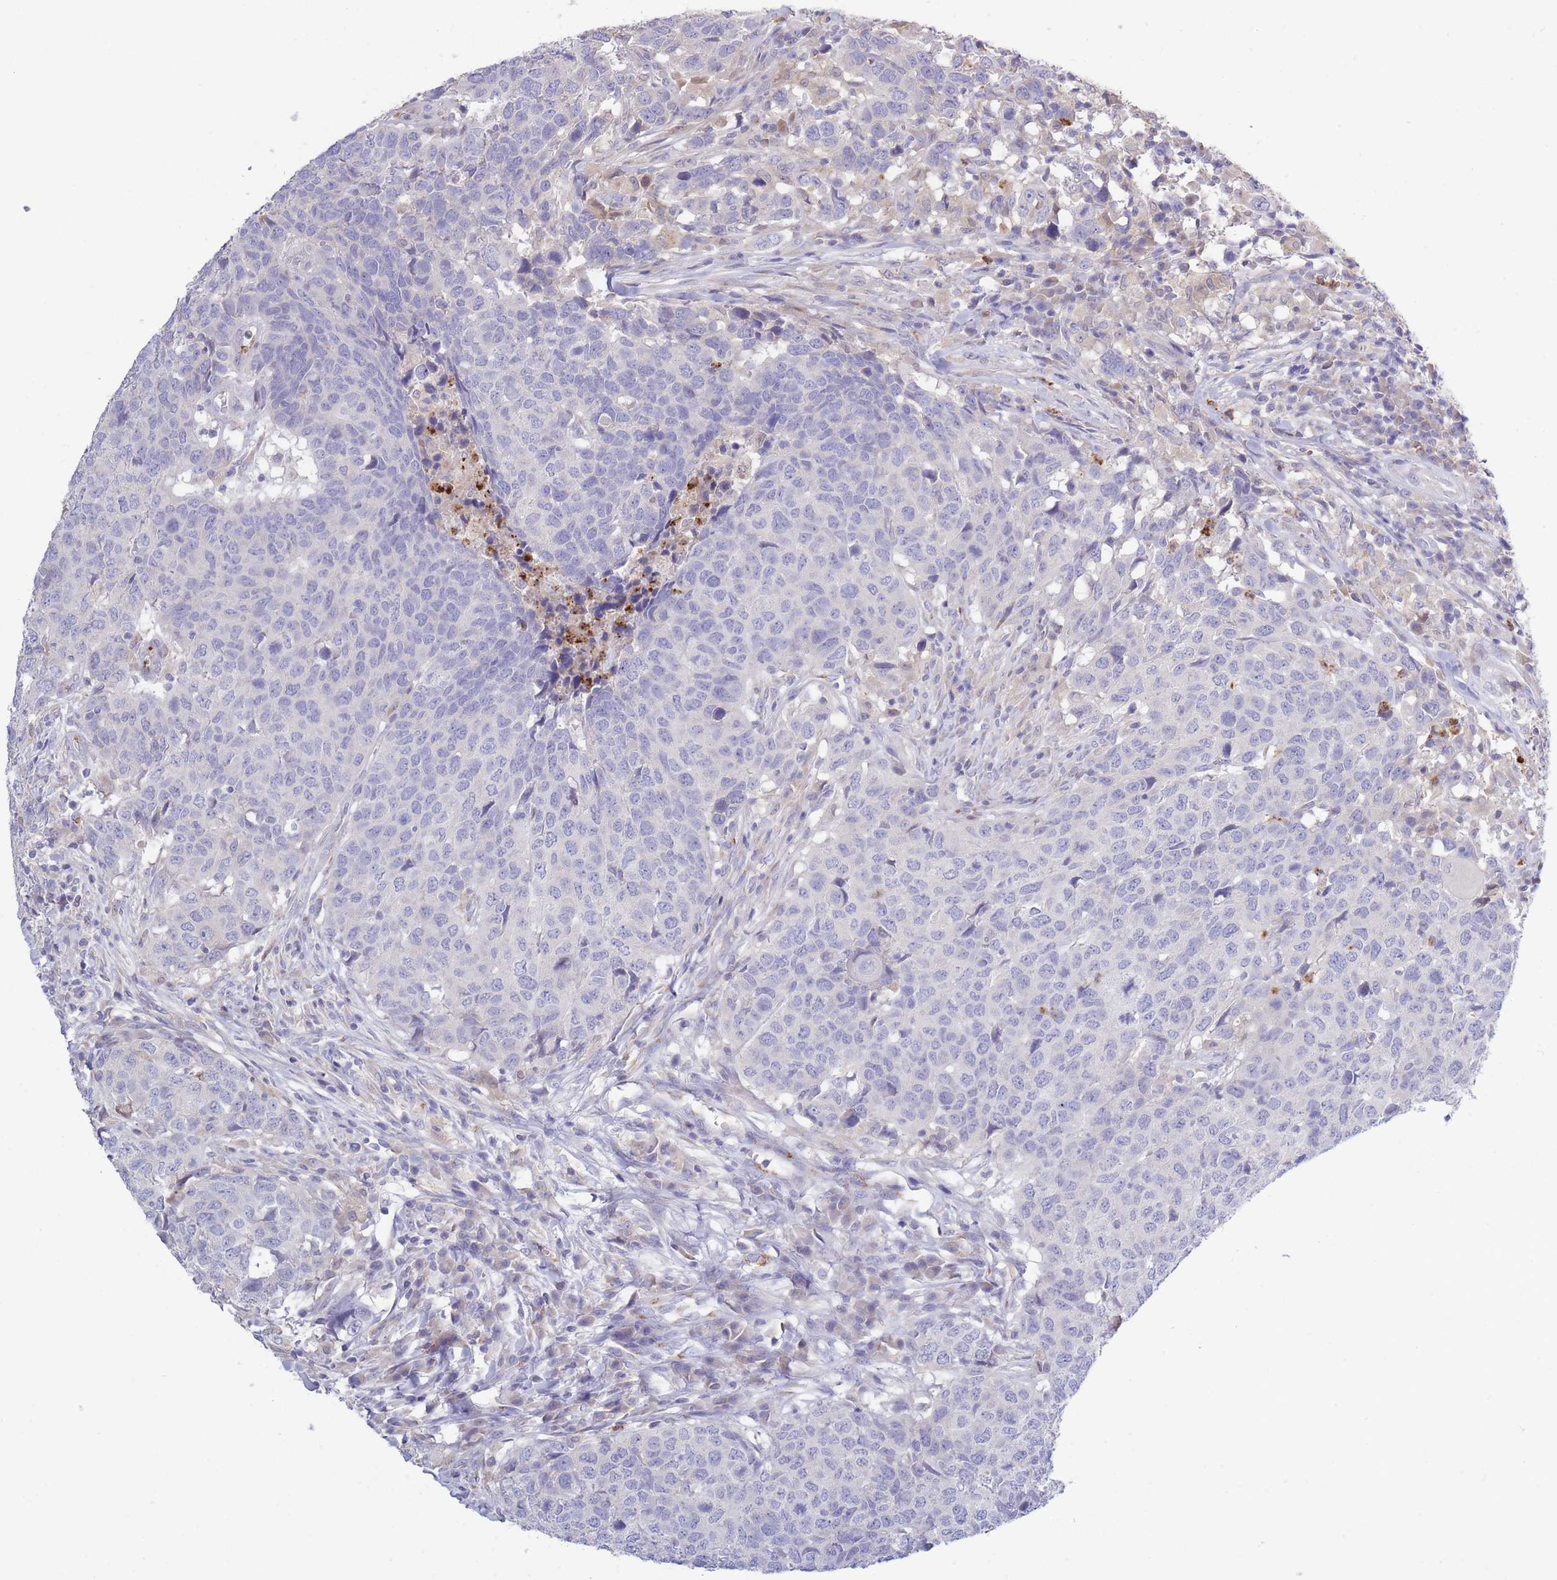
{"staining": {"intensity": "negative", "quantity": "none", "location": "none"}, "tissue": "head and neck cancer", "cell_type": "Tumor cells", "image_type": "cancer", "snomed": [{"axis": "morphology", "description": "Normal tissue, NOS"}, {"axis": "morphology", "description": "Squamous cell carcinoma, NOS"}, {"axis": "topography", "description": "Skeletal muscle"}, {"axis": "topography", "description": "Vascular tissue"}, {"axis": "topography", "description": "Peripheral nerve tissue"}, {"axis": "topography", "description": "Head-Neck"}], "caption": "Head and neck cancer stained for a protein using immunohistochemistry exhibits no positivity tumor cells.", "gene": "CENPM", "patient": {"sex": "male", "age": 66}}